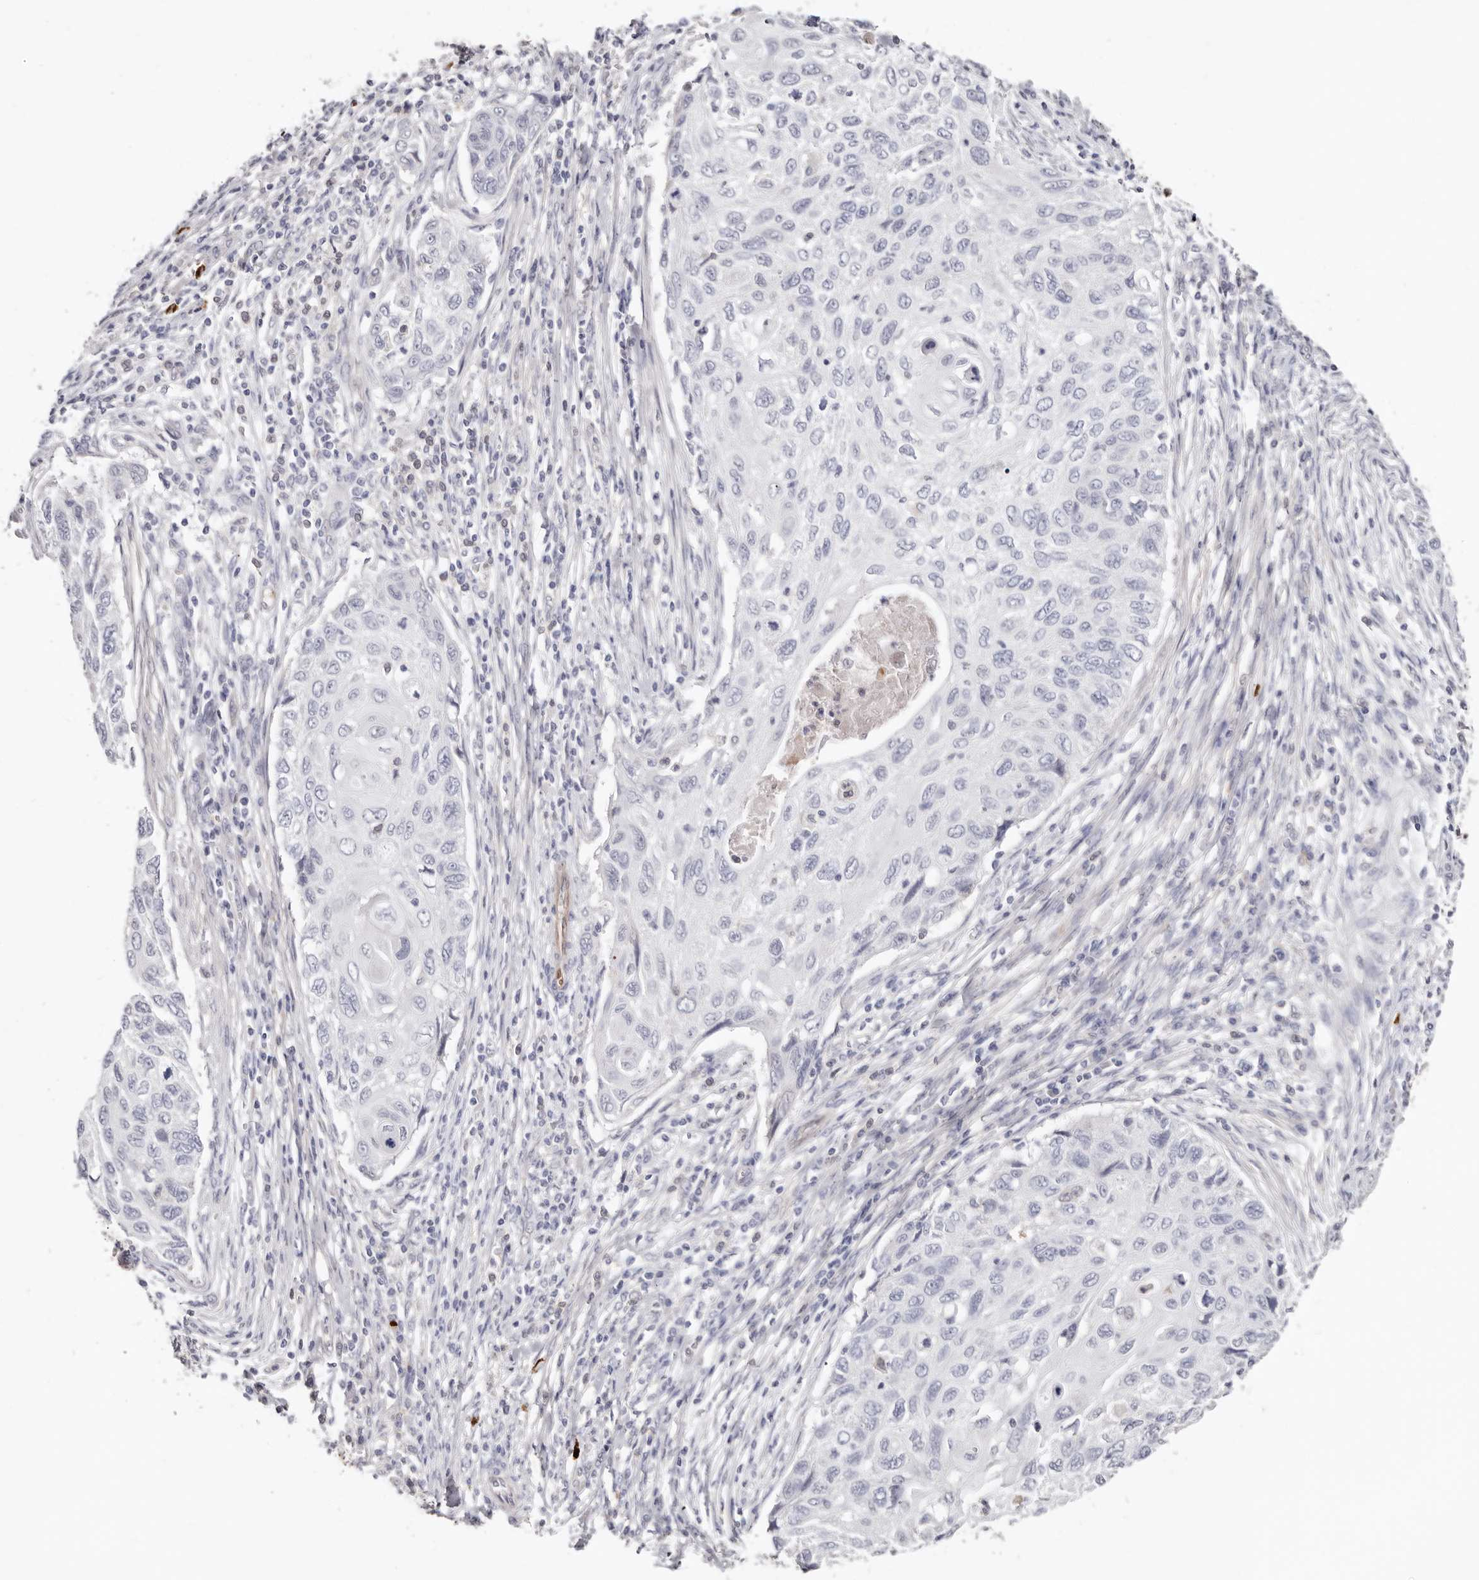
{"staining": {"intensity": "negative", "quantity": "none", "location": "none"}, "tissue": "cervical cancer", "cell_type": "Tumor cells", "image_type": "cancer", "snomed": [{"axis": "morphology", "description": "Squamous cell carcinoma, NOS"}, {"axis": "topography", "description": "Cervix"}], "caption": "This is a micrograph of IHC staining of cervical cancer, which shows no positivity in tumor cells.", "gene": "PKDCC", "patient": {"sex": "female", "age": 70}}